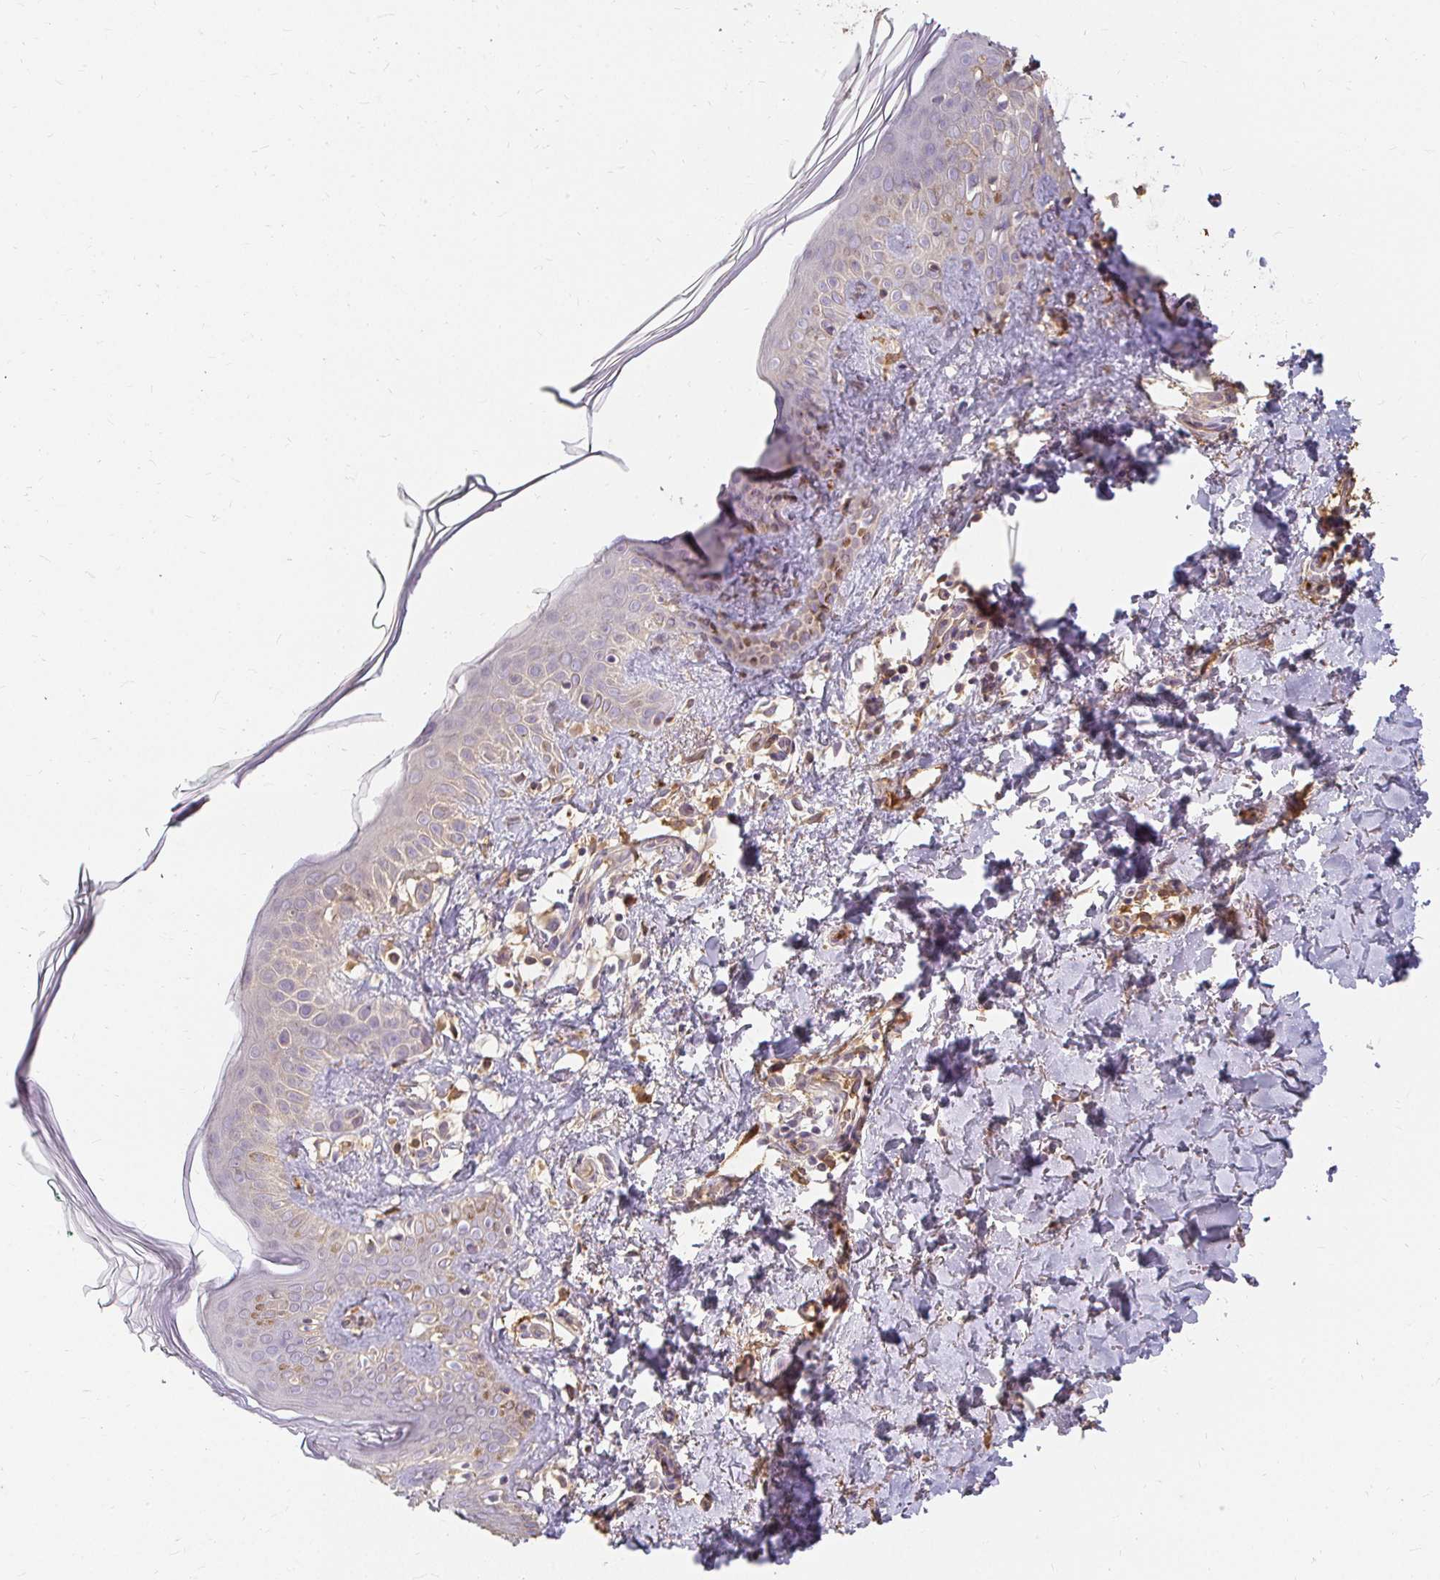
{"staining": {"intensity": "weak", "quantity": "25%-75%", "location": "cytoplasmic/membranous"}, "tissue": "skin", "cell_type": "Fibroblasts", "image_type": "normal", "snomed": [{"axis": "morphology", "description": "Normal tissue, NOS"}, {"axis": "topography", "description": "Skin"}, {"axis": "topography", "description": "Peripheral nerve tissue"}], "caption": "Immunohistochemistry (IHC) (DAB (3,3'-diaminobenzidine)) staining of normal skin shows weak cytoplasmic/membranous protein expression in about 25%-75% of fibroblasts.", "gene": "LOXL4", "patient": {"sex": "female", "age": 45}}